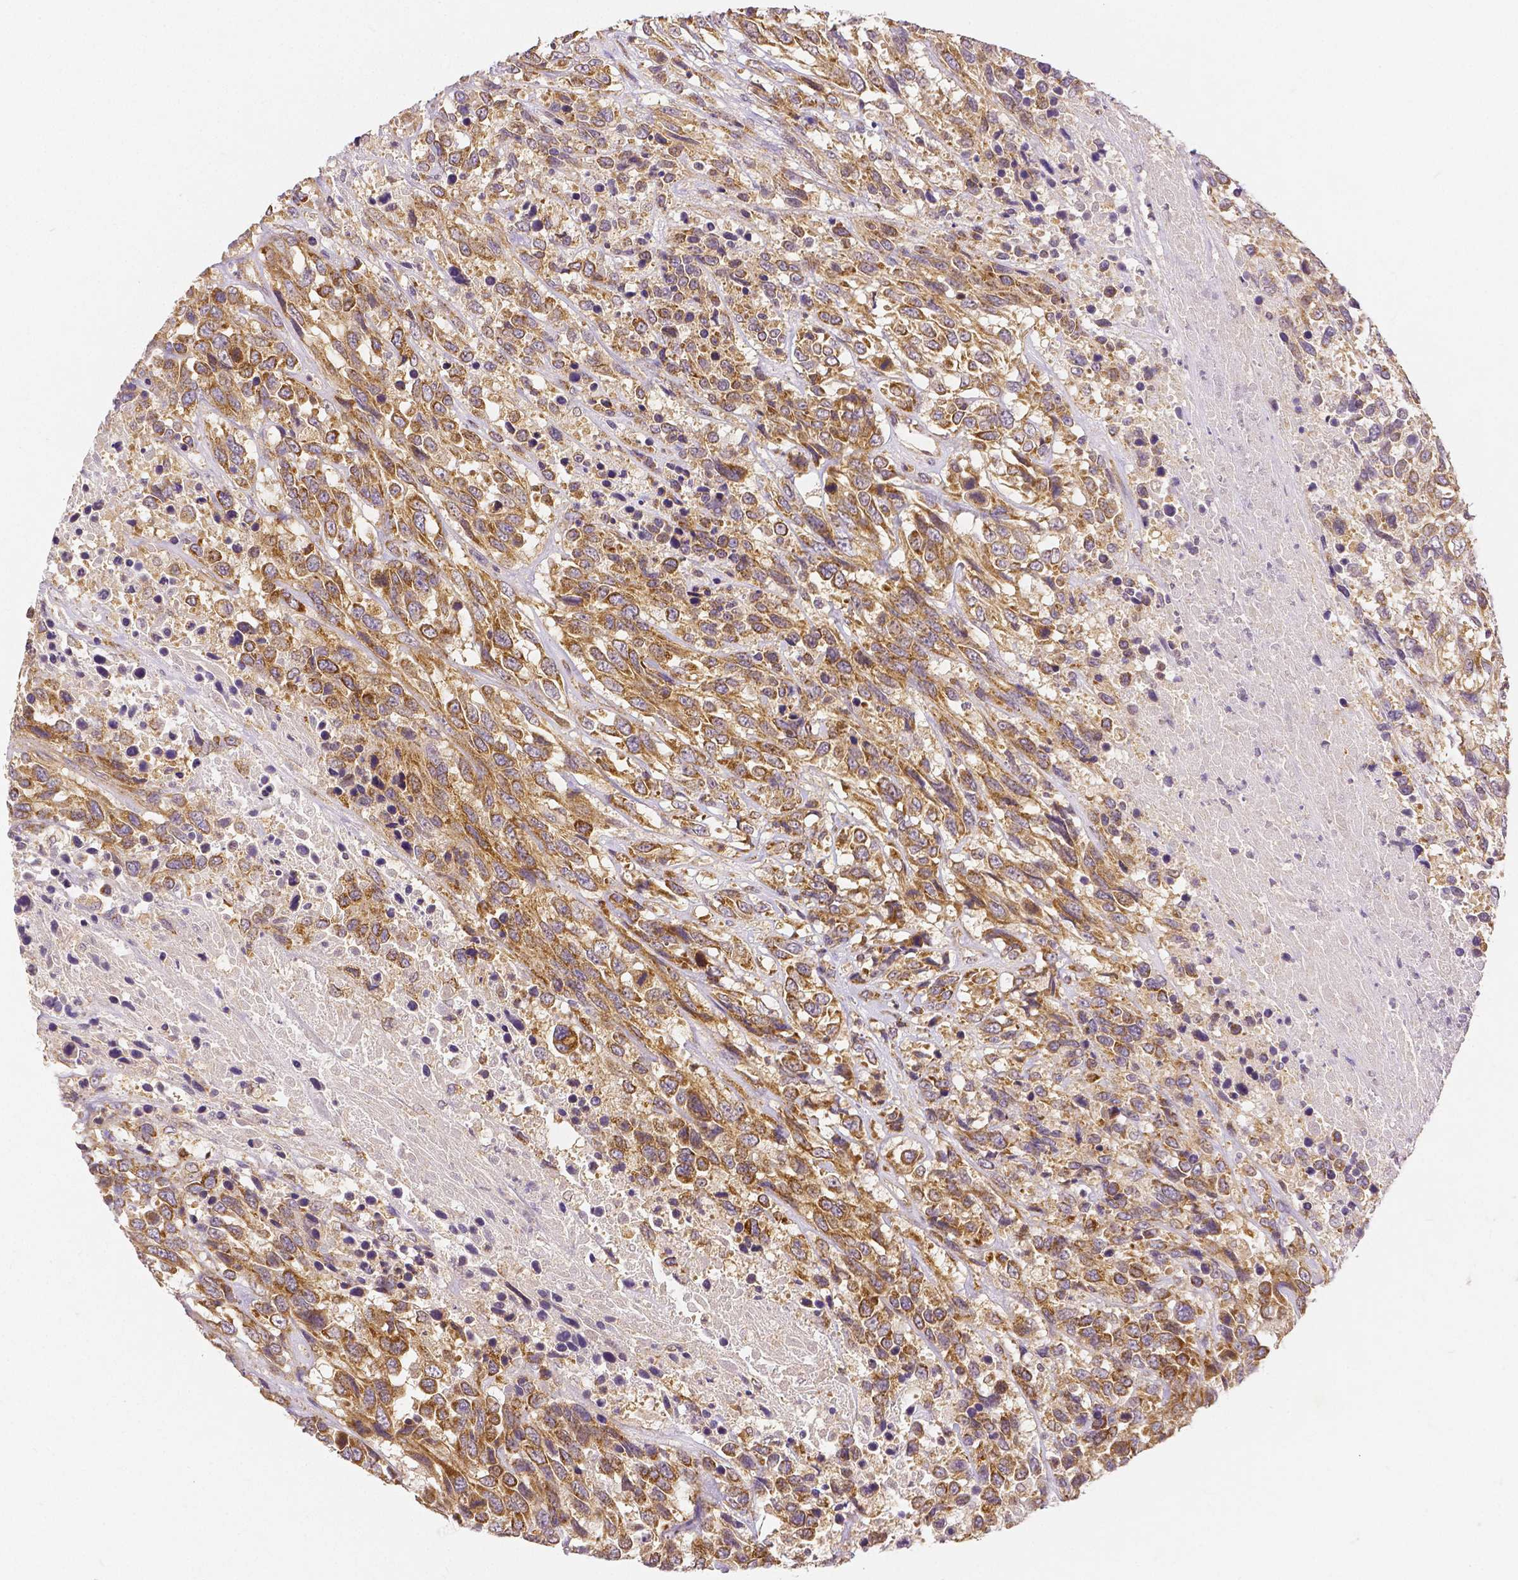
{"staining": {"intensity": "strong", "quantity": ">75%", "location": "cytoplasmic/membranous"}, "tissue": "urothelial cancer", "cell_type": "Tumor cells", "image_type": "cancer", "snomed": [{"axis": "morphology", "description": "Urothelial carcinoma, High grade"}, {"axis": "topography", "description": "Urinary bladder"}], "caption": "IHC histopathology image of human urothelial cancer stained for a protein (brown), which exhibits high levels of strong cytoplasmic/membranous staining in approximately >75% of tumor cells.", "gene": "RHOT1", "patient": {"sex": "female", "age": 70}}